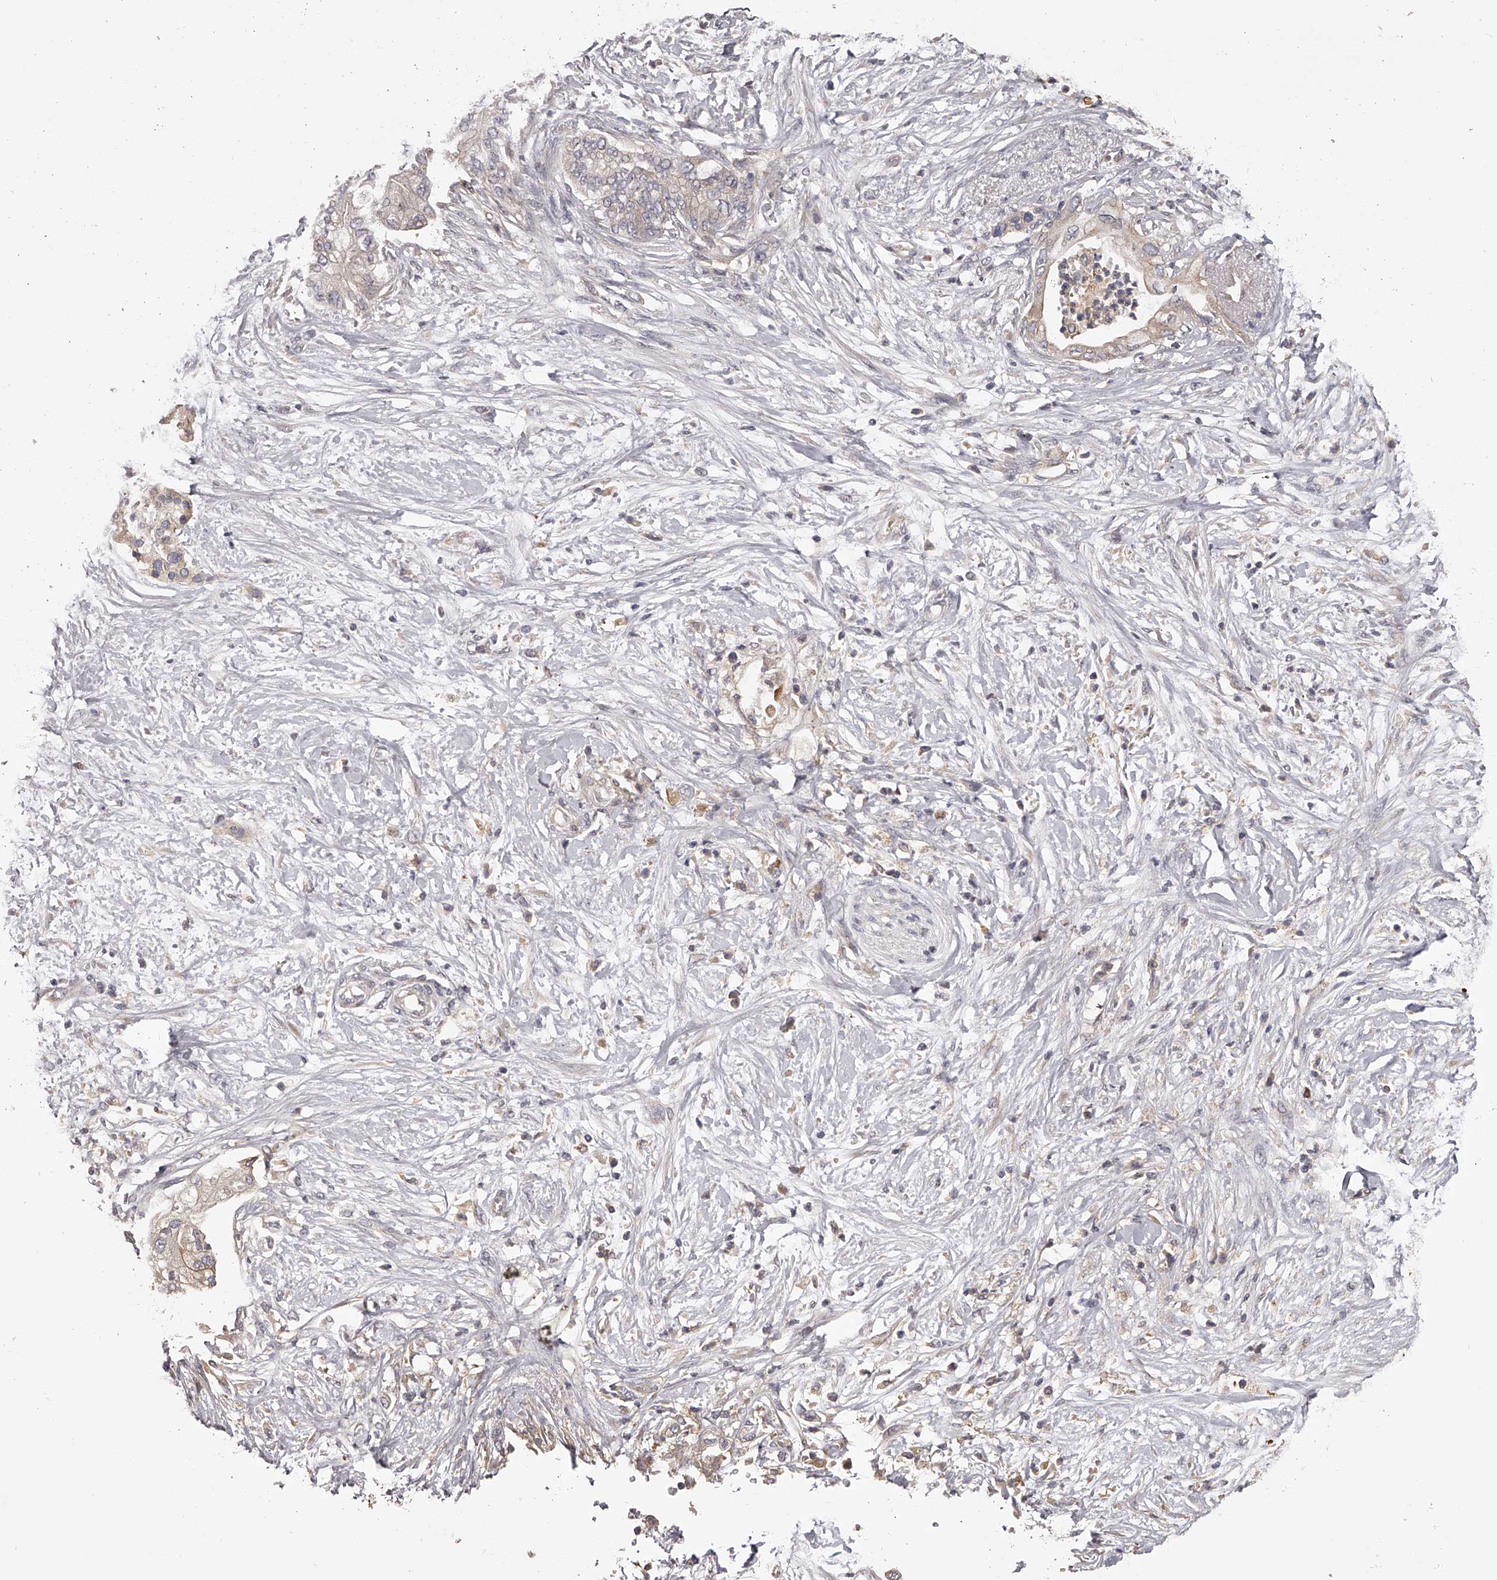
{"staining": {"intensity": "weak", "quantity": "<25%", "location": "cytoplasmic/membranous"}, "tissue": "pancreatic cancer", "cell_type": "Tumor cells", "image_type": "cancer", "snomed": [{"axis": "morphology", "description": "Normal tissue, NOS"}, {"axis": "morphology", "description": "Adenocarcinoma, NOS"}, {"axis": "topography", "description": "Pancreas"}, {"axis": "topography", "description": "Duodenum"}], "caption": "Immunohistochemistry micrograph of human pancreatic cancer stained for a protein (brown), which demonstrates no expression in tumor cells. (DAB (3,3'-diaminobenzidine) immunohistochemistry with hematoxylin counter stain).", "gene": "TNN", "patient": {"sex": "female", "age": 60}}